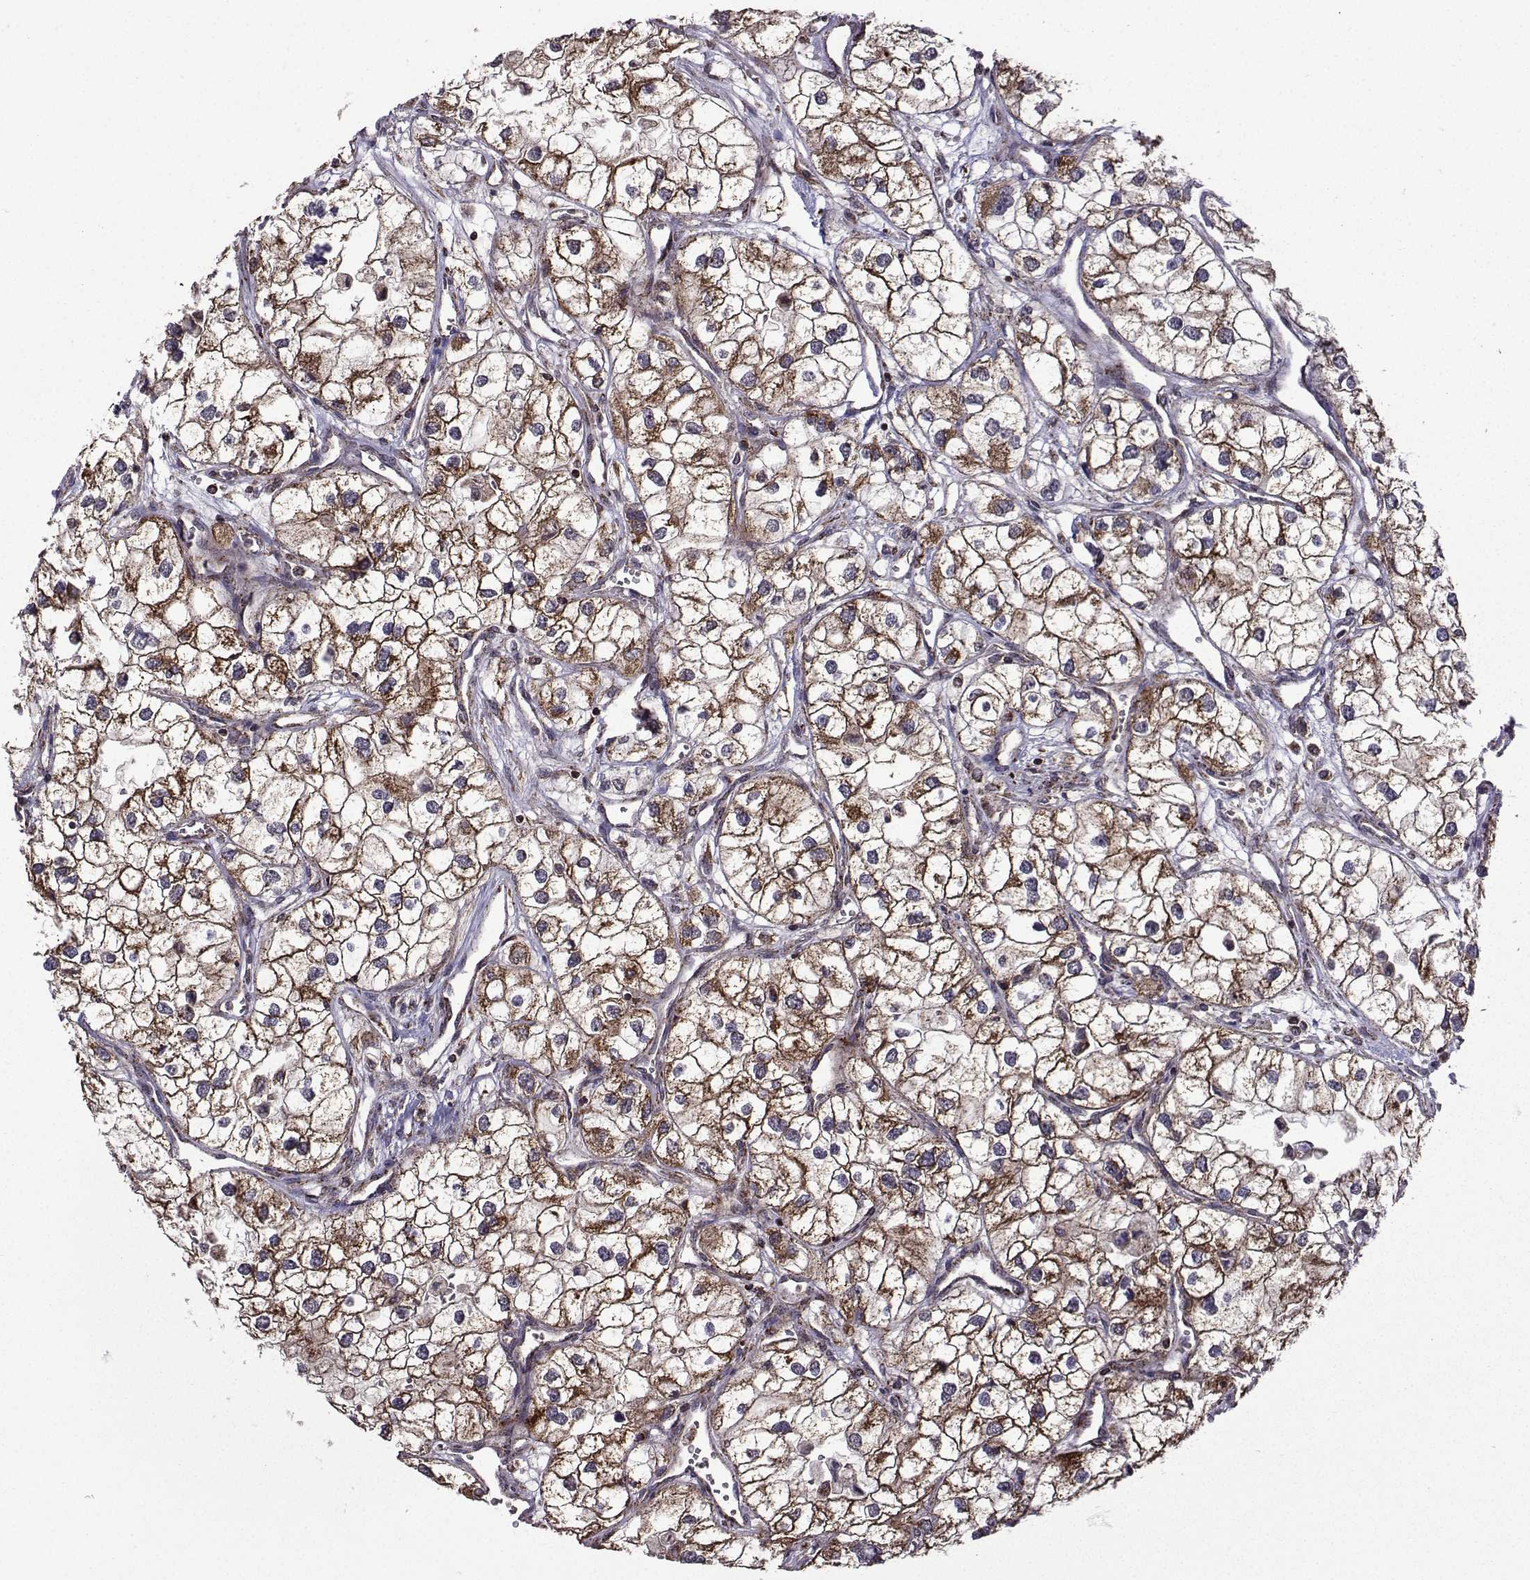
{"staining": {"intensity": "strong", "quantity": ">75%", "location": "cytoplasmic/membranous"}, "tissue": "renal cancer", "cell_type": "Tumor cells", "image_type": "cancer", "snomed": [{"axis": "morphology", "description": "Adenocarcinoma, NOS"}, {"axis": "topography", "description": "Kidney"}], "caption": "Immunohistochemistry (IHC) (DAB) staining of human renal cancer displays strong cytoplasmic/membranous protein staining in approximately >75% of tumor cells.", "gene": "TAB2", "patient": {"sex": "male", "age": 59}}